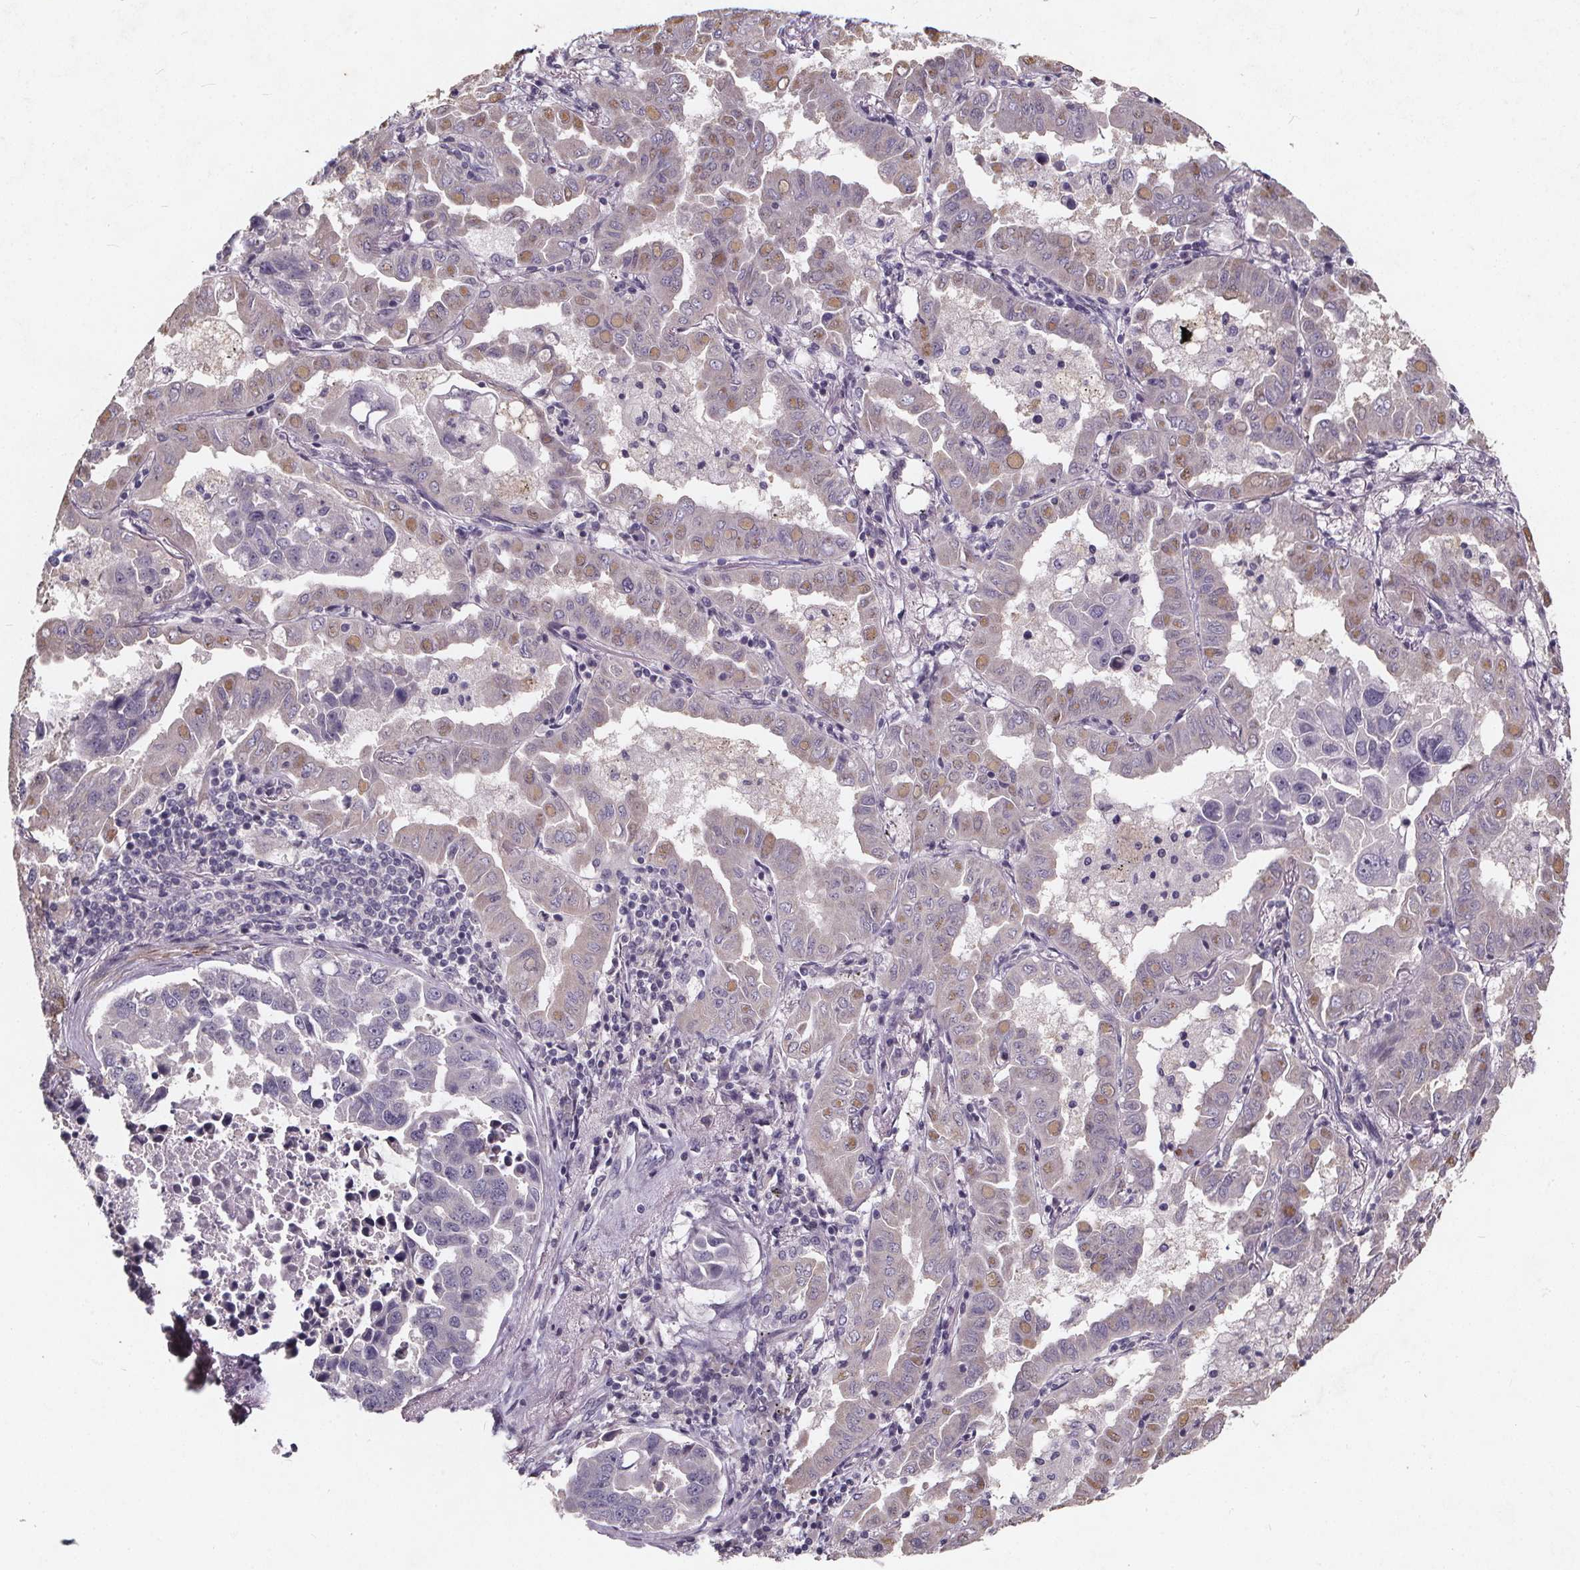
{"staining": {"intensity": "negative", "quantity": "none", "location": "none"}, "tissue": "lung cancer", "cell_type": "Tumor cells", "image_type": "cancer", "snomed": [{"axis": "morphology", "description": "Adenocarcinoma, NOS"}, {"axis": "topography", "description": "Lung"}], "caption": "Adenocarcinoma (lung) was stained to show a protein in brown. There is no significant staining in tumor cells.", "gene": "TSPAN14", "patient": {"sex": "male", "age": 64}}